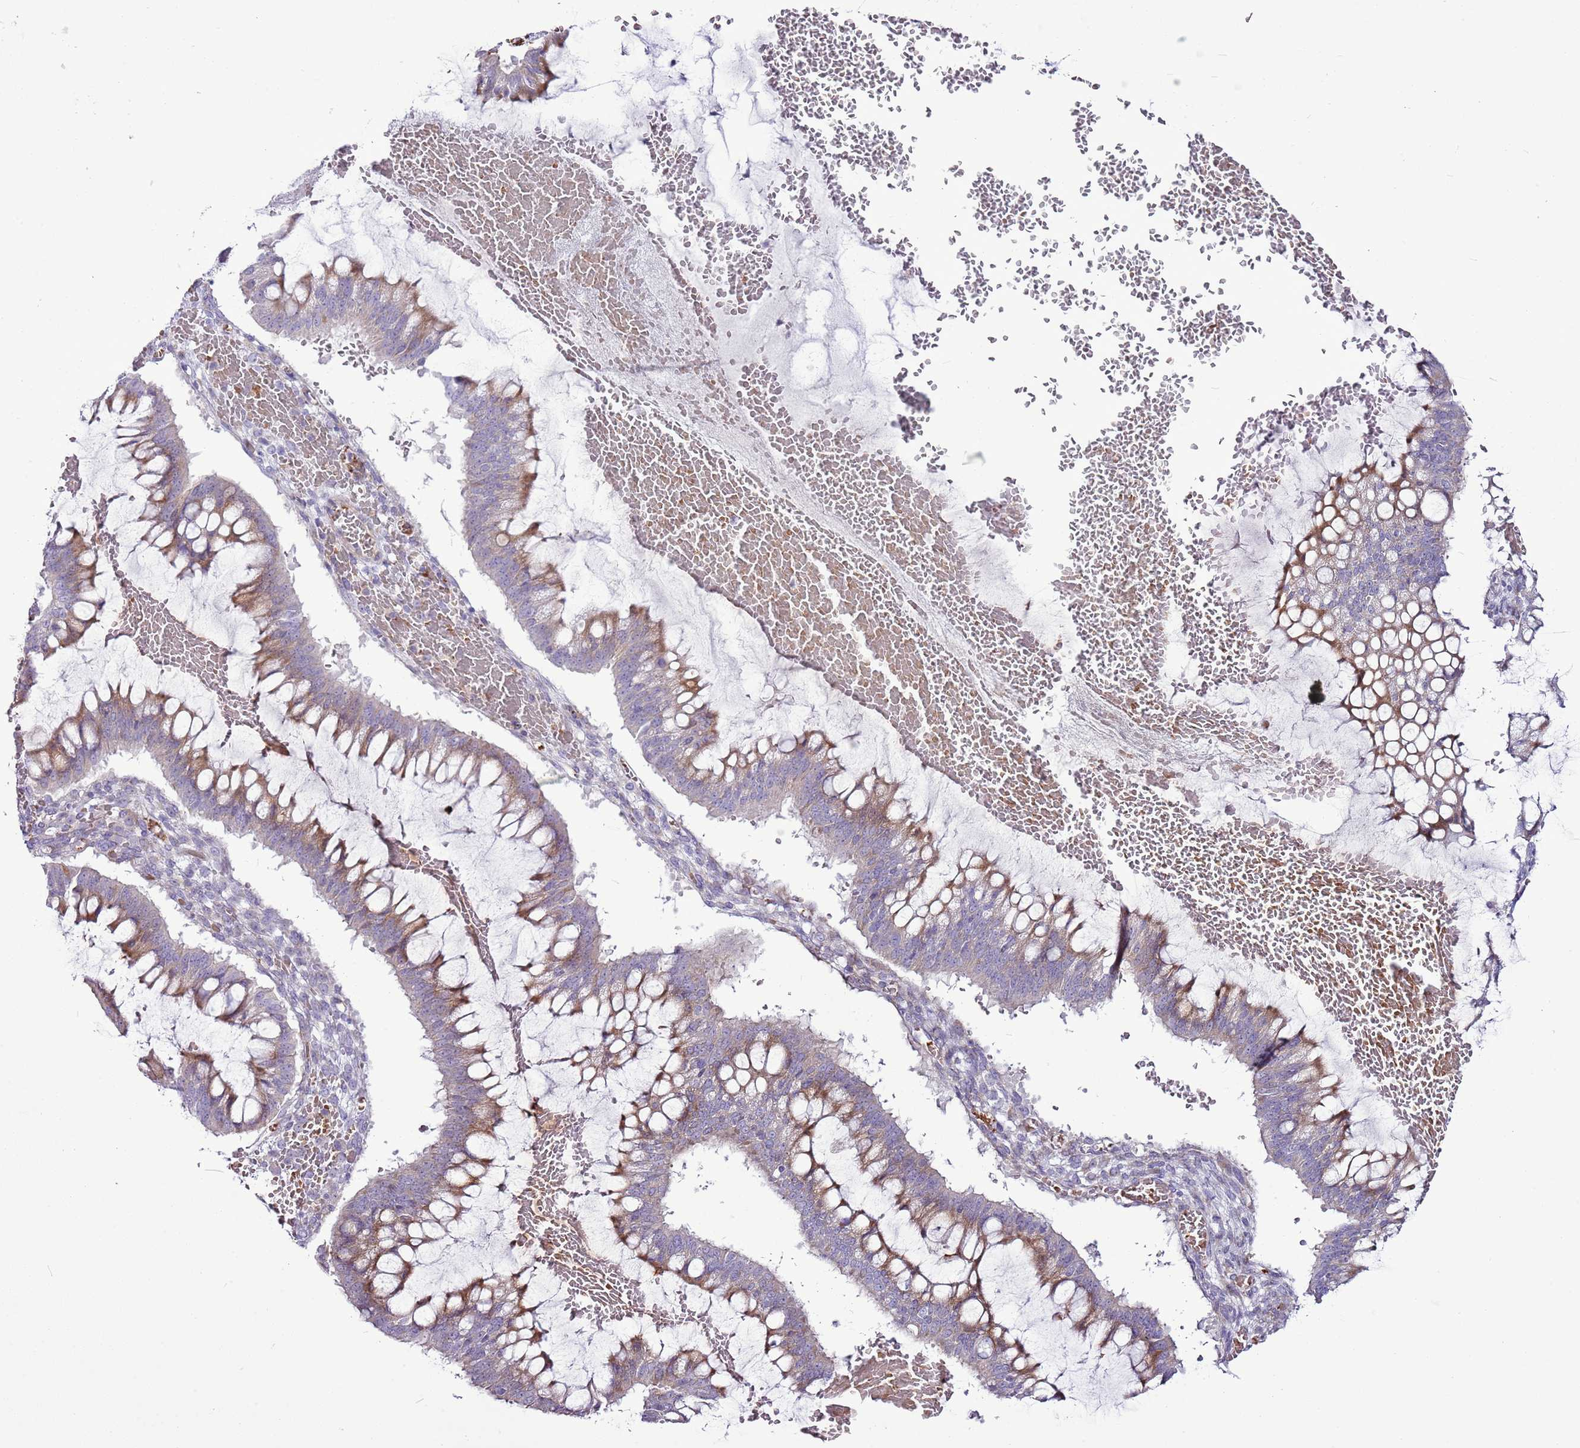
{"staining": {"intensity": "moderate", "quantity": "25%-75%", "location": "cytoplasmic/membranous"}, "tissue": "ovarian cancer", "cell_type": "Tumor cells", "image_type": "cancer", "snomed": [{"axis": "morphology", "description": "Cystadenocarcinoma, mucinous, NOS"}, {"axis": "topography", "description": "Ovary"}], "caption": "Tumor cells show moderate cytoplasmic/membranous staining in approximately 25%-75% of cells in ovarian cancer (mucinous cystadenocarcinoma).", "gene": "CHAC2", "patient": {"sex": "female", "age": 73}}